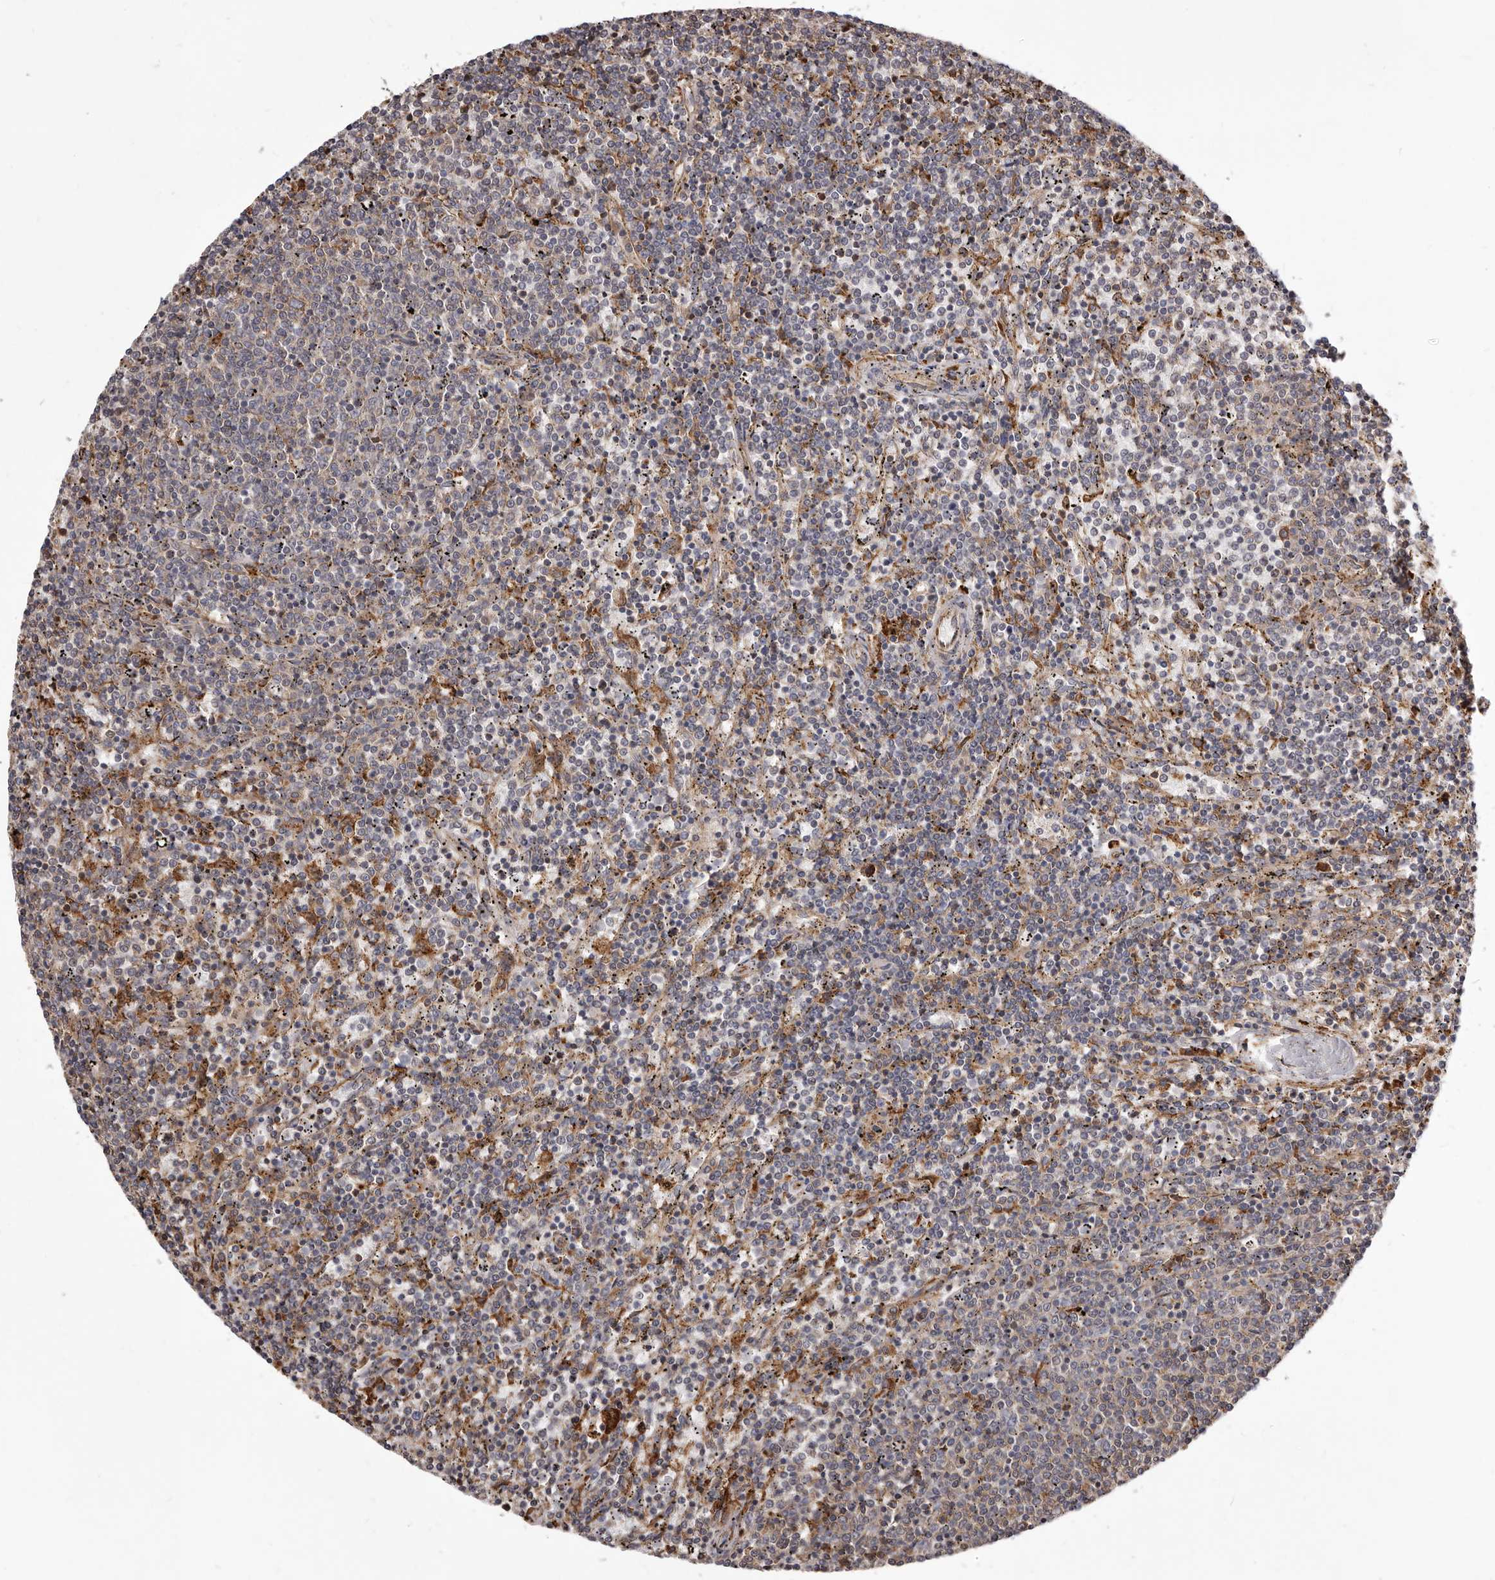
{"staining": {"intensity": "negative", "quantity": "none", "location": "none"}, "tissue": "lymphoma", "cell_type": "Tumor cells", "image_type": "cancer", "snomed": [{"axis": "morphology", "description": "Malignant lymphoma, non-Hodgkin's type, Low grade"}, {"axis": "topography", "description": "Spleen"}], "caption": "DAB (3,3'-diaminobenzidine) immunohistochemical staining of lymphoma reveals no significant staining in tumor cells. The staining was performed using DAB (3,3'-diaminobenzidine) to visualize the protein expression in brown, while the nuclei were stained in blue with hematoxylin (Magnification: 20x).", "gene": "ALPK1", "patient": {"sex": "female", "age": 50}}